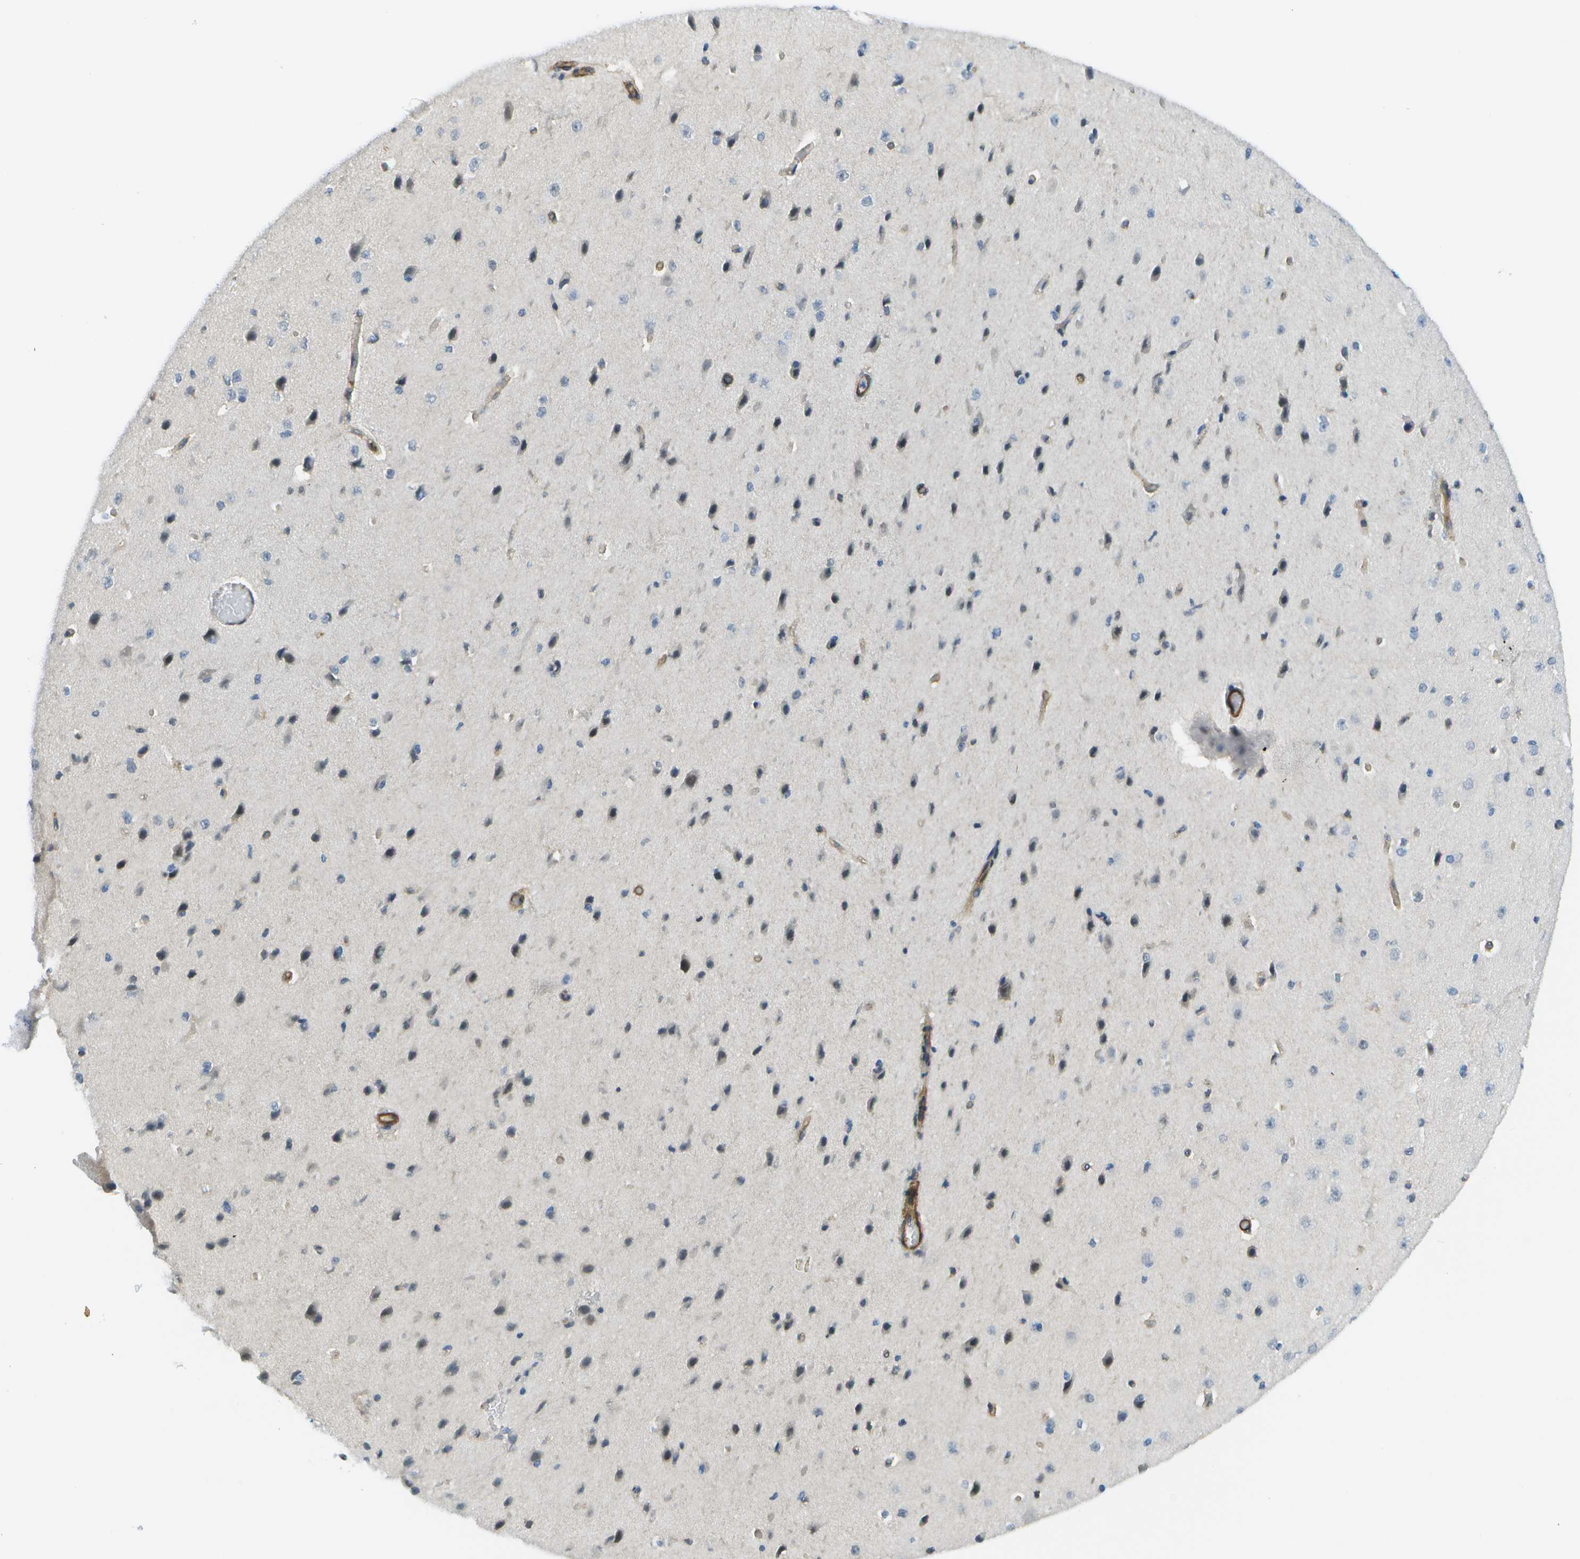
{"staining": {"intensity": "moderate", "quantity": "25%-75%", "location": "cytoplasmic/membranous"}, "tissue": "cerebral cortex", "cell_type": "Endothelial cells", "image_type": "normal", "snomed": [{"axis": "morphology", "description": "Normal tissue, NOS"}, {"axis": "morphology", "description": "Developmental malformation"}, {"axis": "topography", "description": "Cerebral cortex"}], "caption": "IHC micrograph of benign cerebral cortex: human cerebral cortex stained using immunohistochemistry exhibits medium levels of moderate protein expression localized specifically in the cytoplasmic/membranous of endothelial cells, appearing as a cytoplasmic/membranous brown color.", "gene": "KIAA0040", "patient": {"sex": "female", "age": 30}}